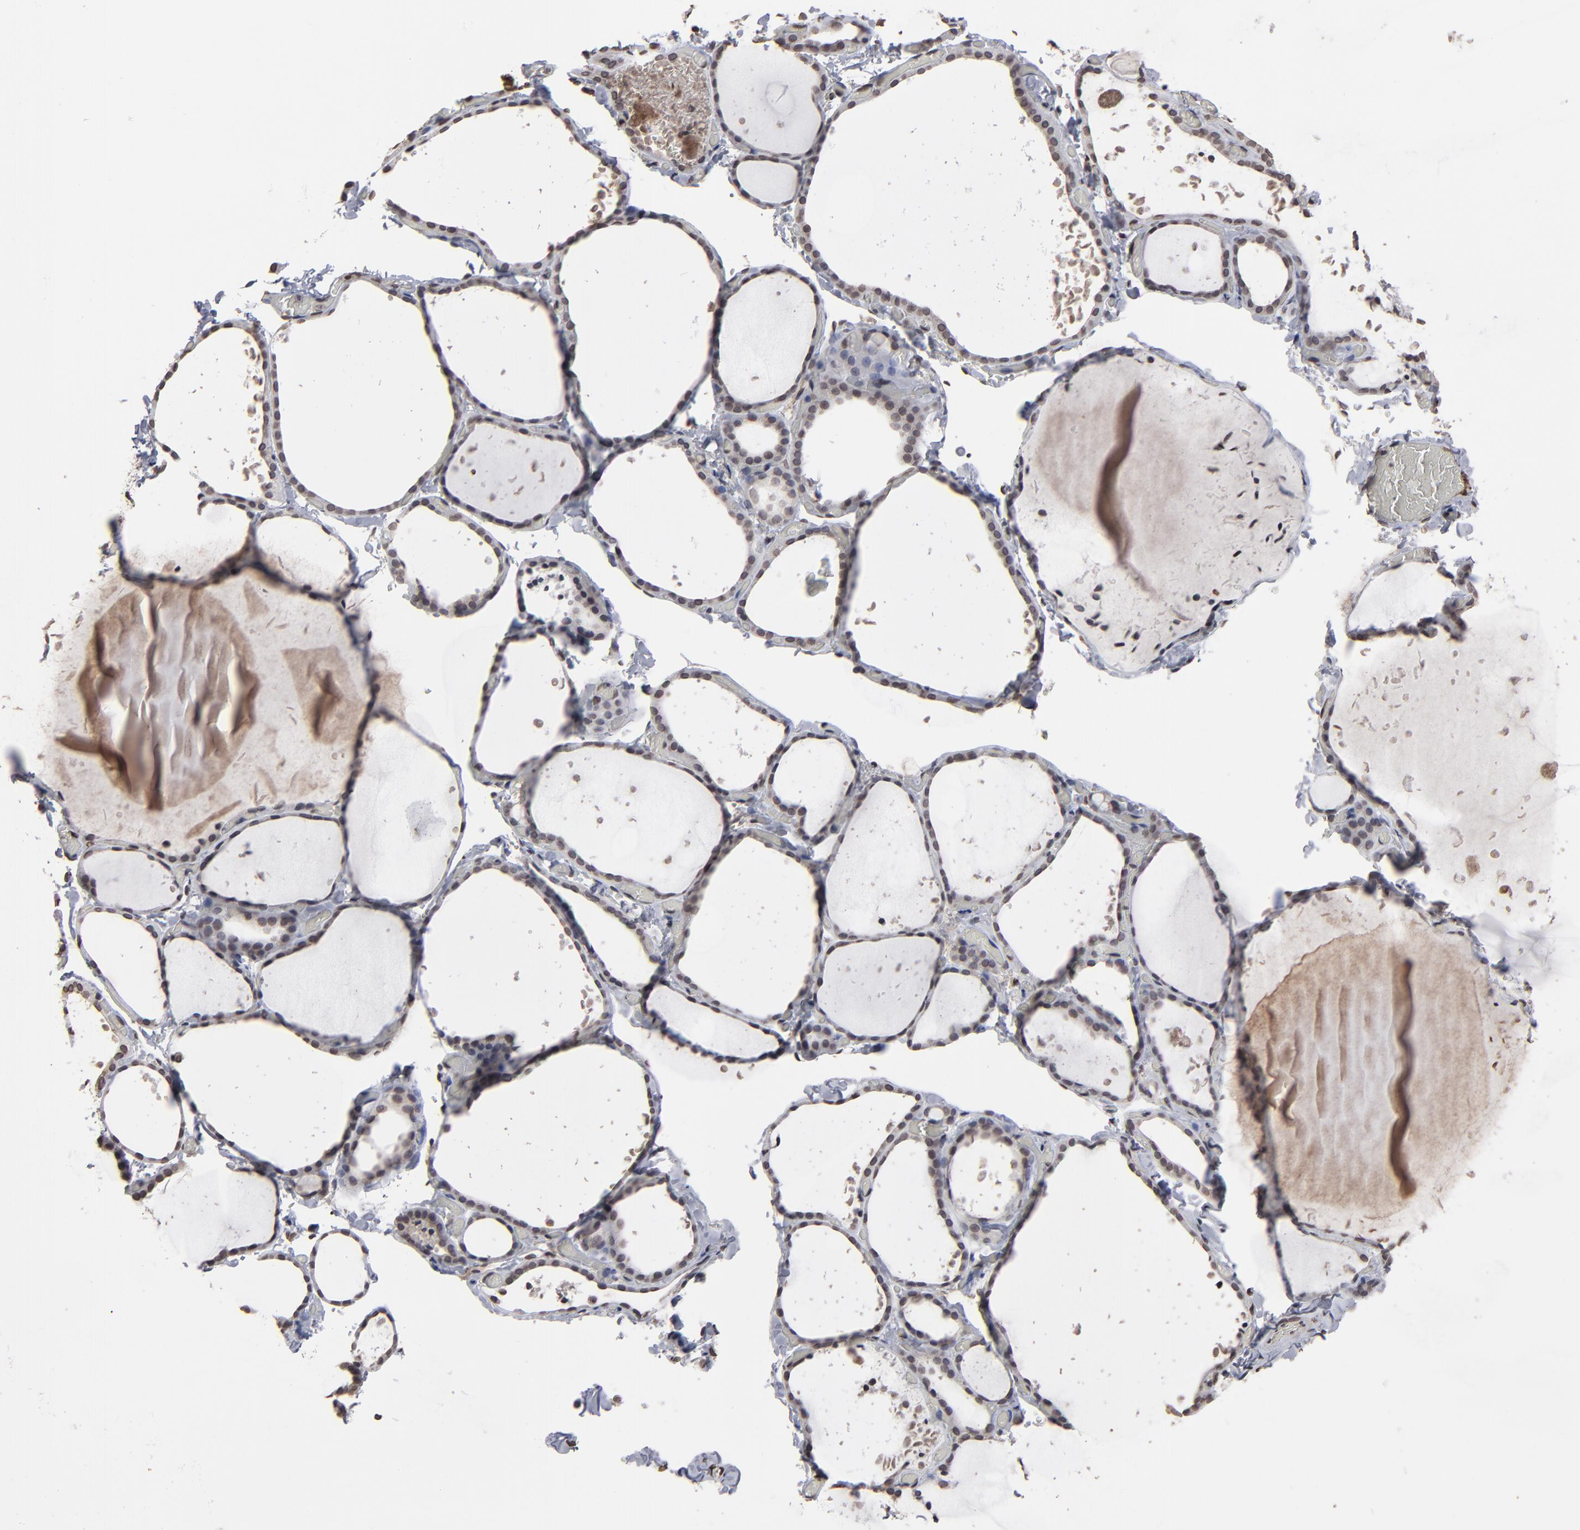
{"staining": {"intensity": "weak", "quantity": ">75%", "location": "nuclear"}, "tissue": "thyroid gland", "cell_type": "Glandular cells", "image_type": "normal", "snomed": [{"axis": "morphology", "description": "Normal tissue, NOS"}, {"axis": "topography", "description": "Thyroid gland"}], "caption": "The micrograph shows immunohistochemical staining of unremarkable thyroid gland. There is weak nuclear expression is present in about >75% of glandular cells.", "gene": "BAZ1A", "patient": {"sex": "female", "age": 22}}